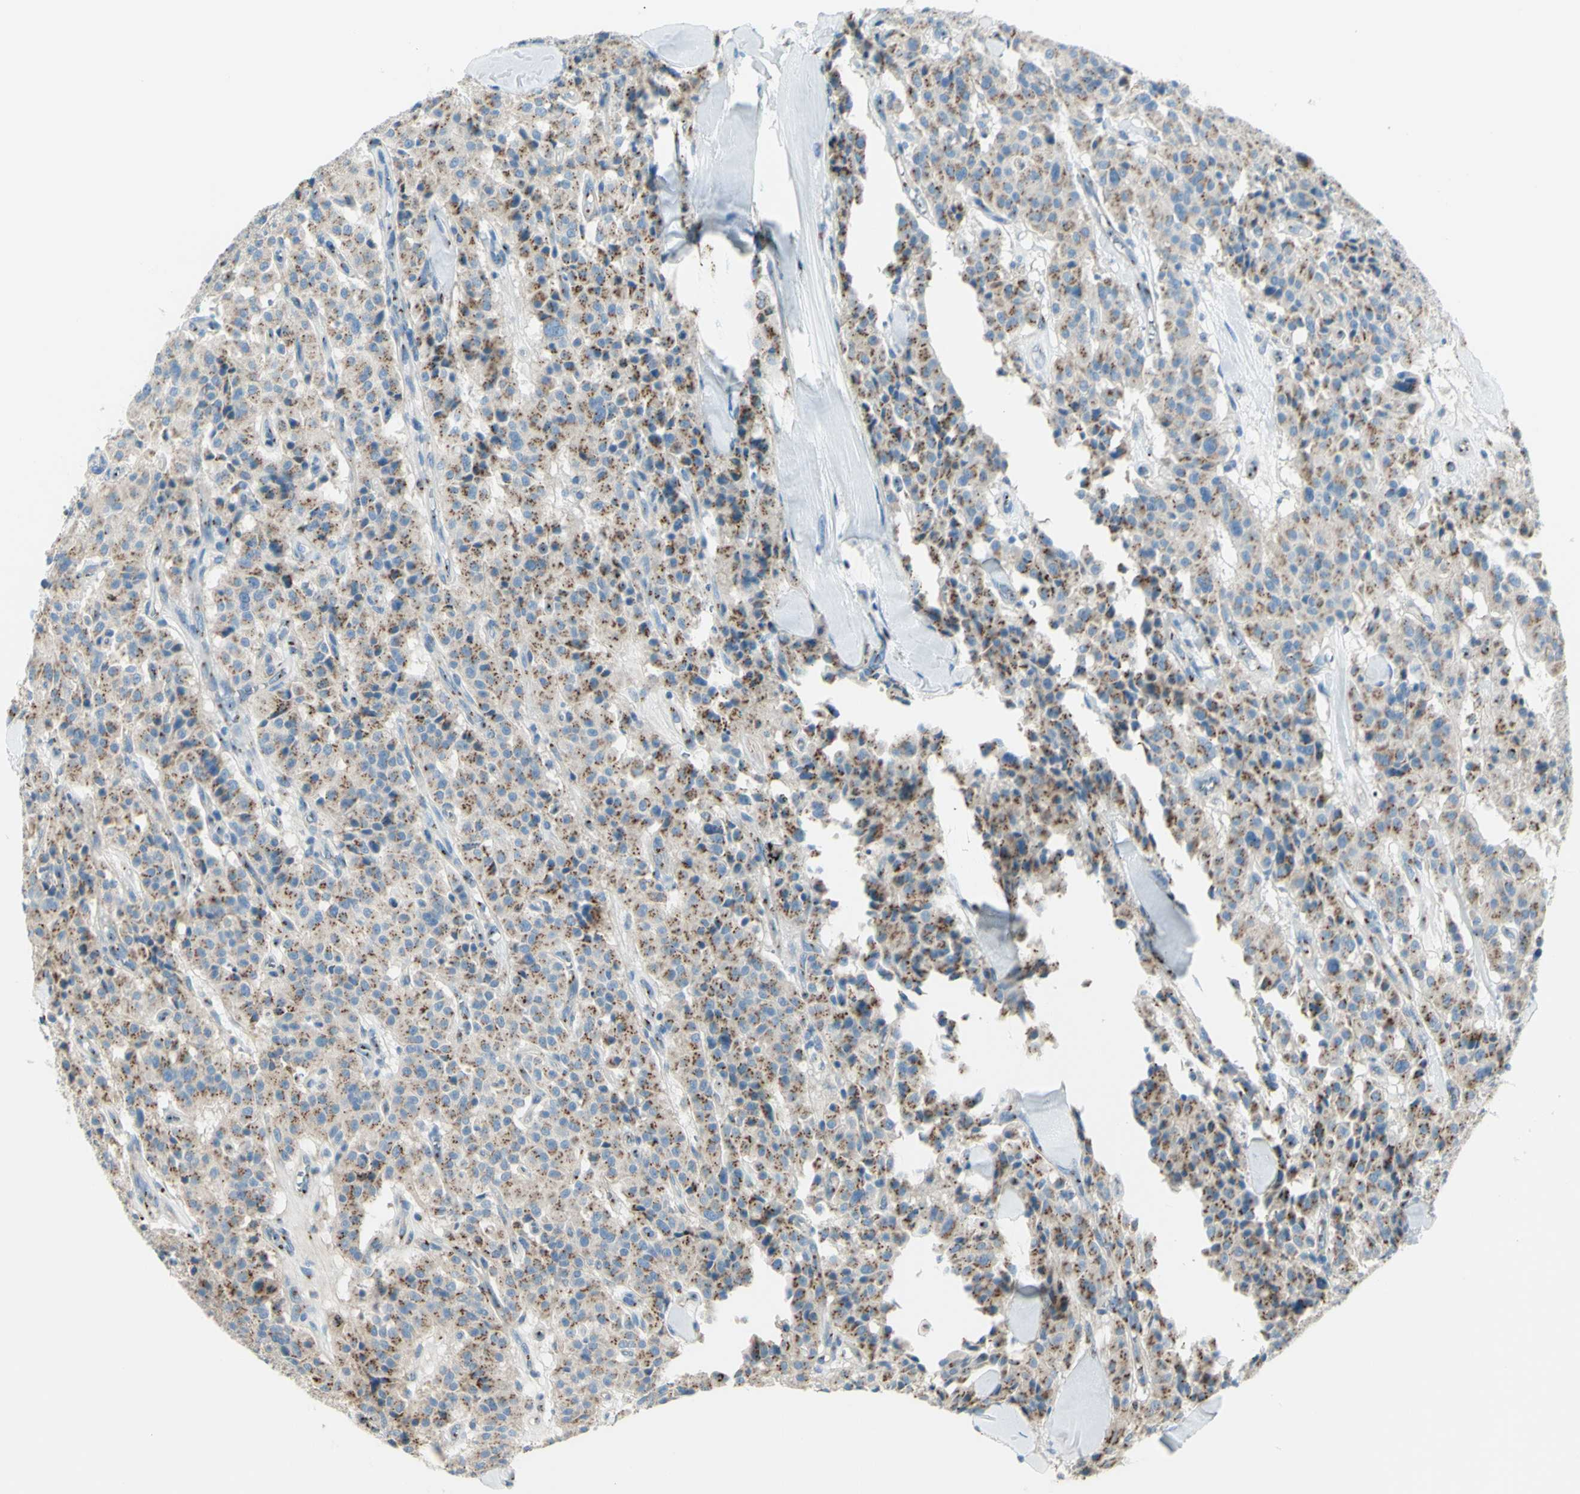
{"staining": {"intensity": "moderate", "quantity": ">75%", "location": "cytoplasmic/membranous"}, "tissue": "carcinoid", "cell_type": "Tumor cells", "image_type": "cancer", "snomed": [{"axis": "morphology", "description": "Carcinoid, malignant, NOS"}, {"axis": "topography", "description": "Lung"}], "caption": "A high-resolution photomicrograph shows immunohistochemistry staining of carcinoid, which displays moderate cytoplasmic/membranous expression in about >75% of tumor cells.", "gene": "B4GALT1", "patient": {"sex": "male", "age": 30}}